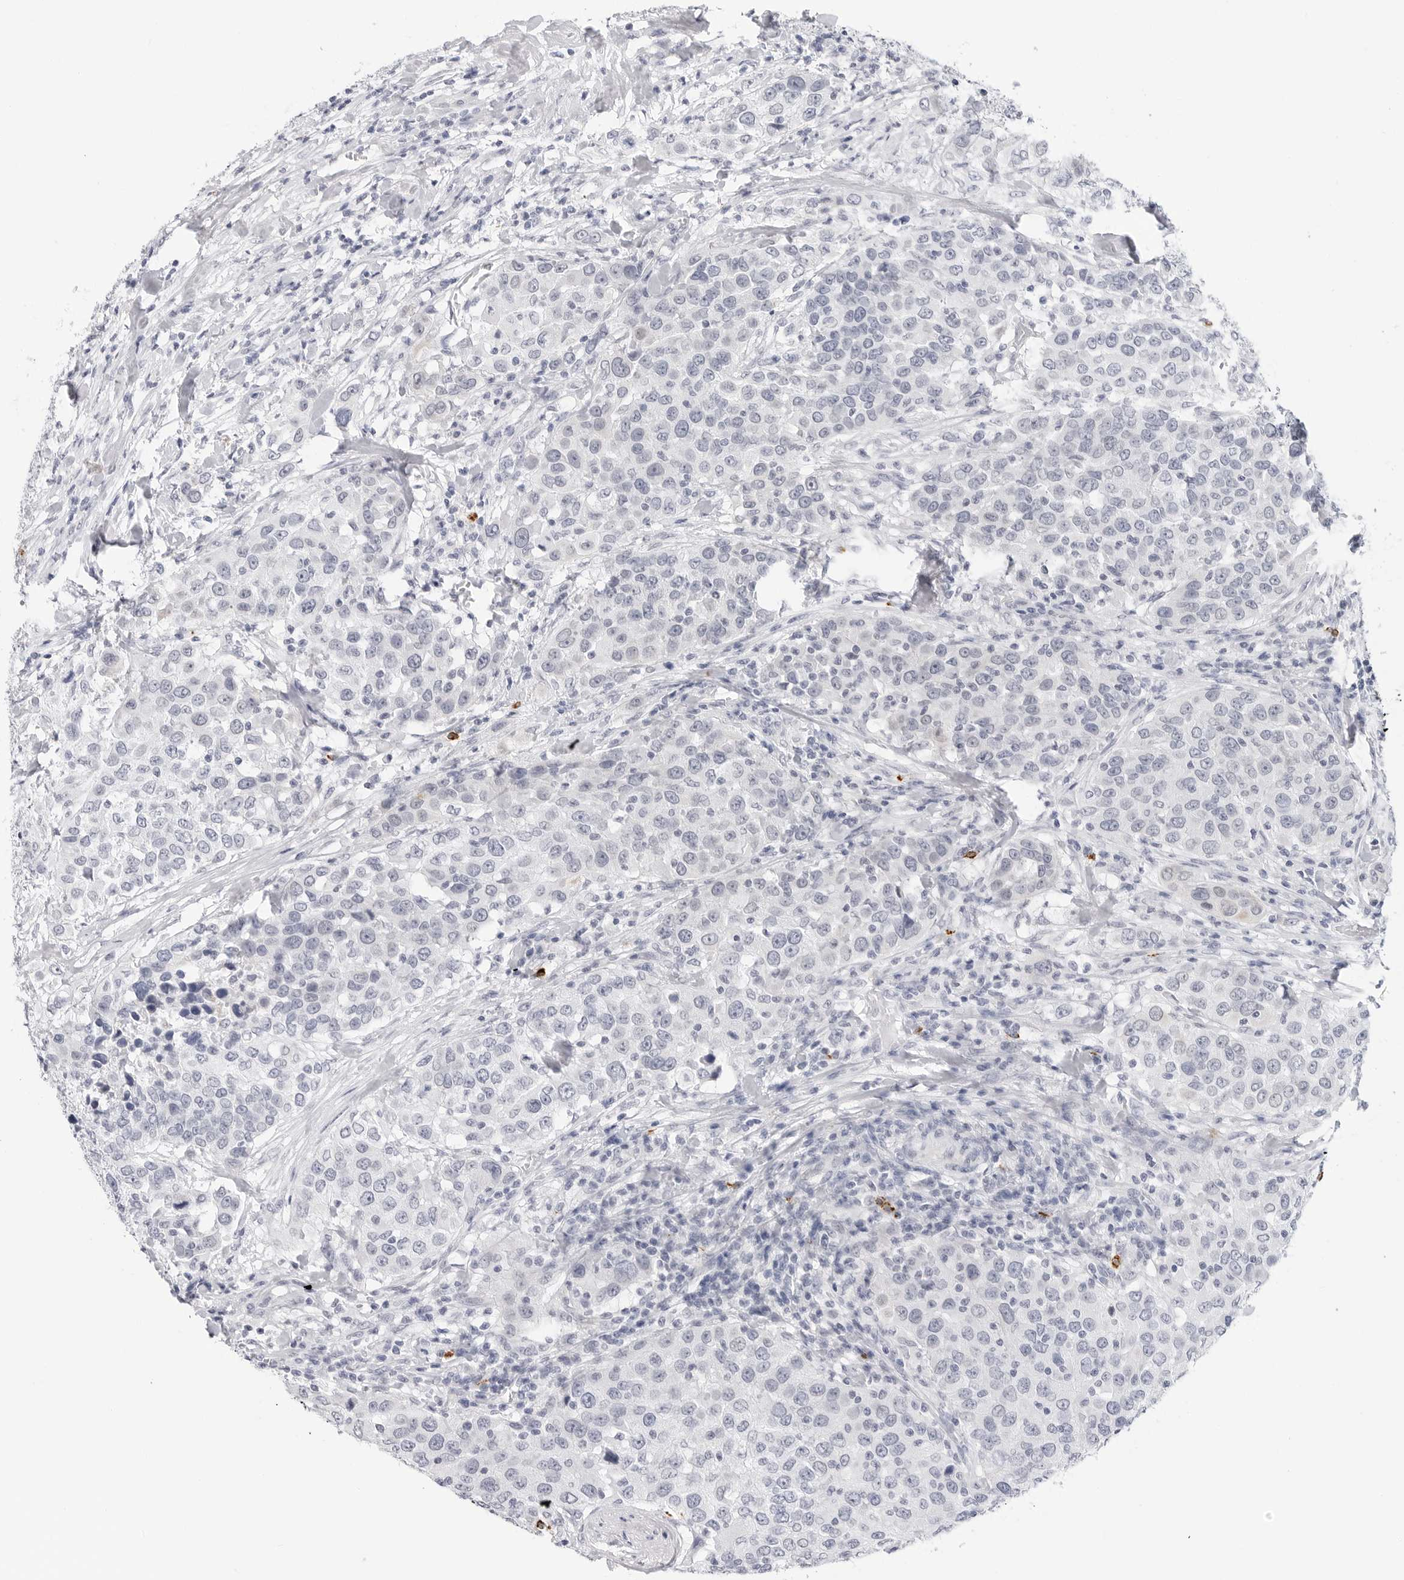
{"staining": {"intensity": "negative", "quantity": "none", "location": "none"}, "tissue": "urothelial cancer", "cell_type": "Tumor cells", "image_type": "cancer", "snomed": [{"axis": "morphology", "description": "Urothelial carcinoma, High grade"}, {"axis": "topography", "description": "Urinary bladder"}], "caption": "Immunohistochemistry micrograph of human urothelial cancer stained for a protein (brown), which demonstrates no expression in tumor cells.", "gene": "HSPB7", "patient": {"sex": "female", "age": 80}}